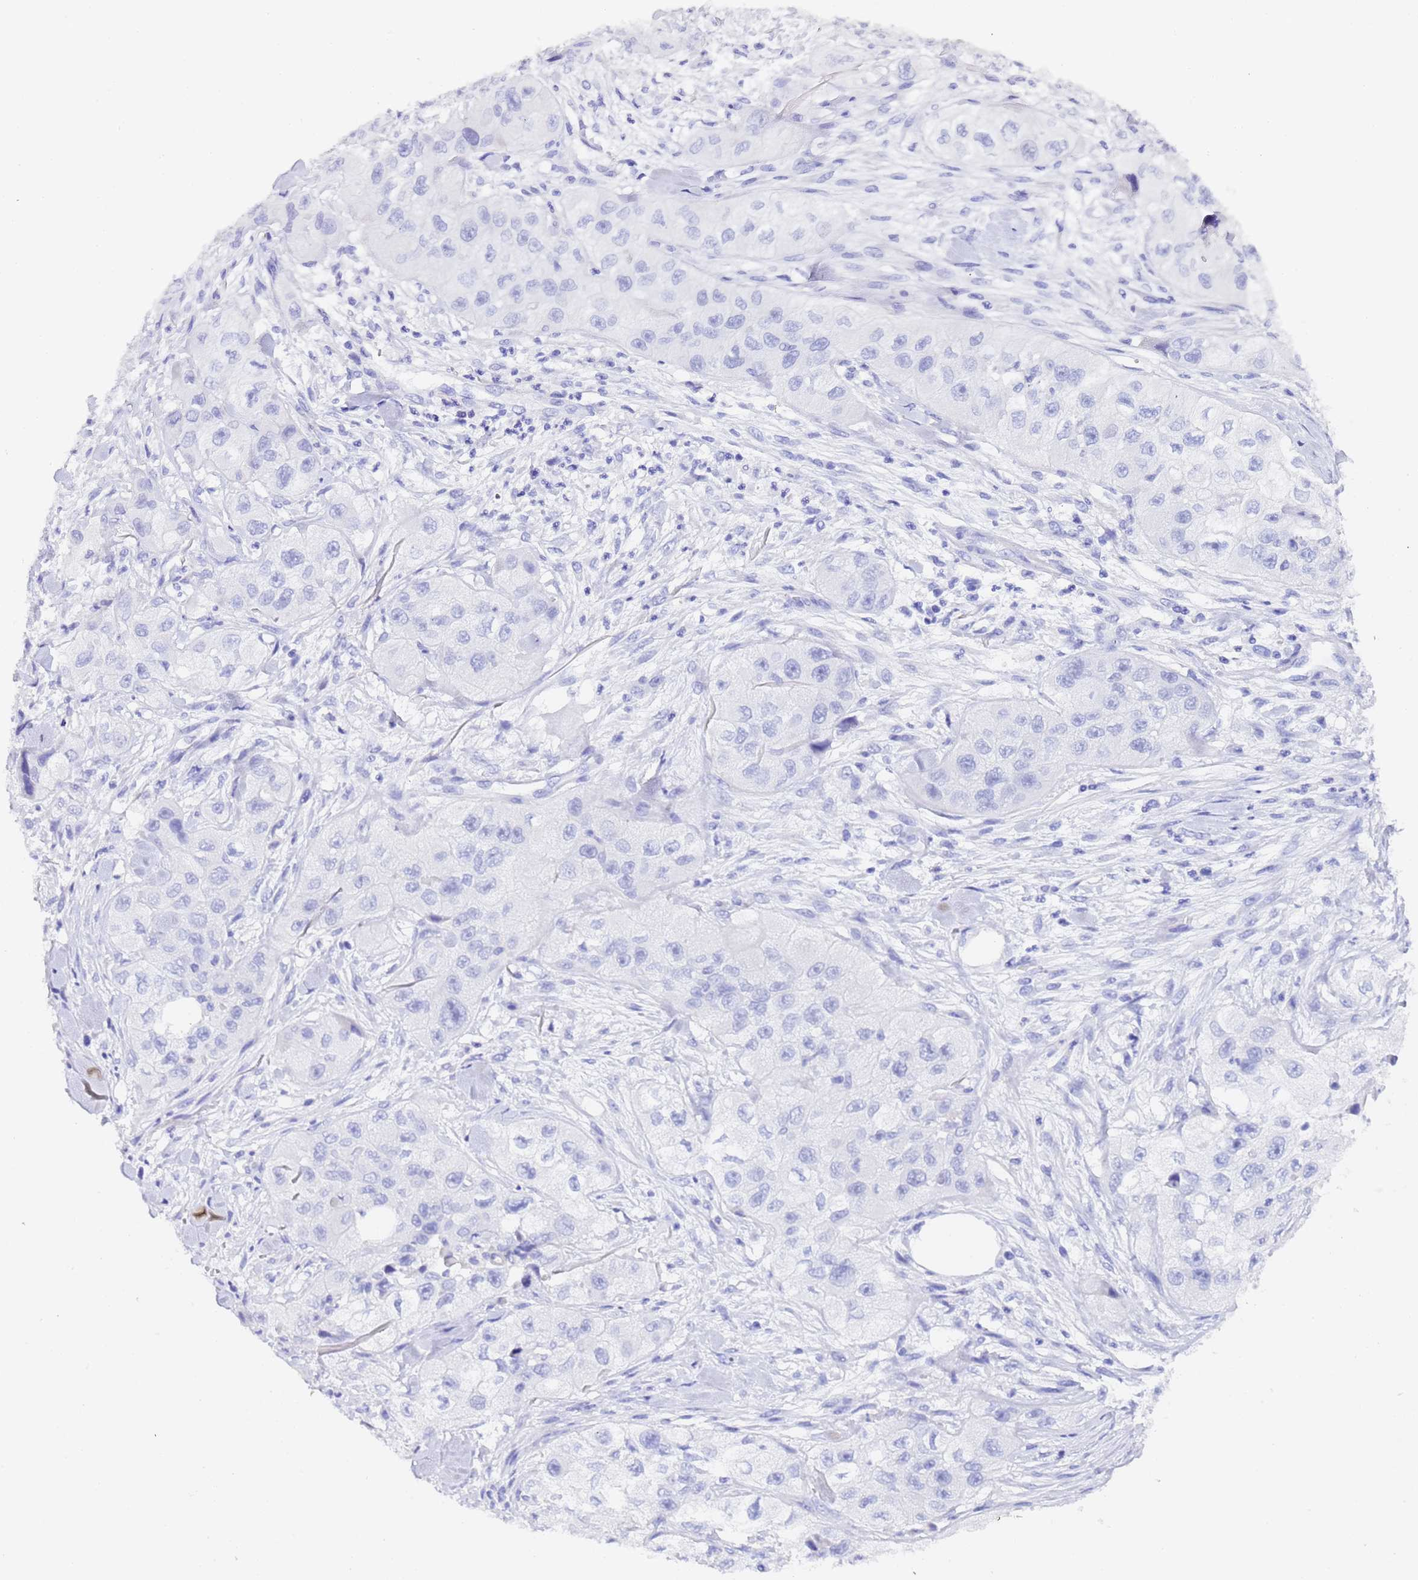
{"staining": {"intensity": "negative", "quantity": "none", "location": "none"}, "tissue": "skin cancer", "cell_type": "Tumor cells", "image_type": "cancer", "snomed": [{"axis": "morphology", "description": "Squamous cell carcinoma, NOS"}, {"axis": "topography", "description": "Skin"}, {"axis": "topography", "description": "Subcutis"}], "caption": "There is no significant staining in tumor cells of squamous cell carcinoma (skin).", "gene": "GABRA1", "patient": {"sex": "male", "age": 73}}